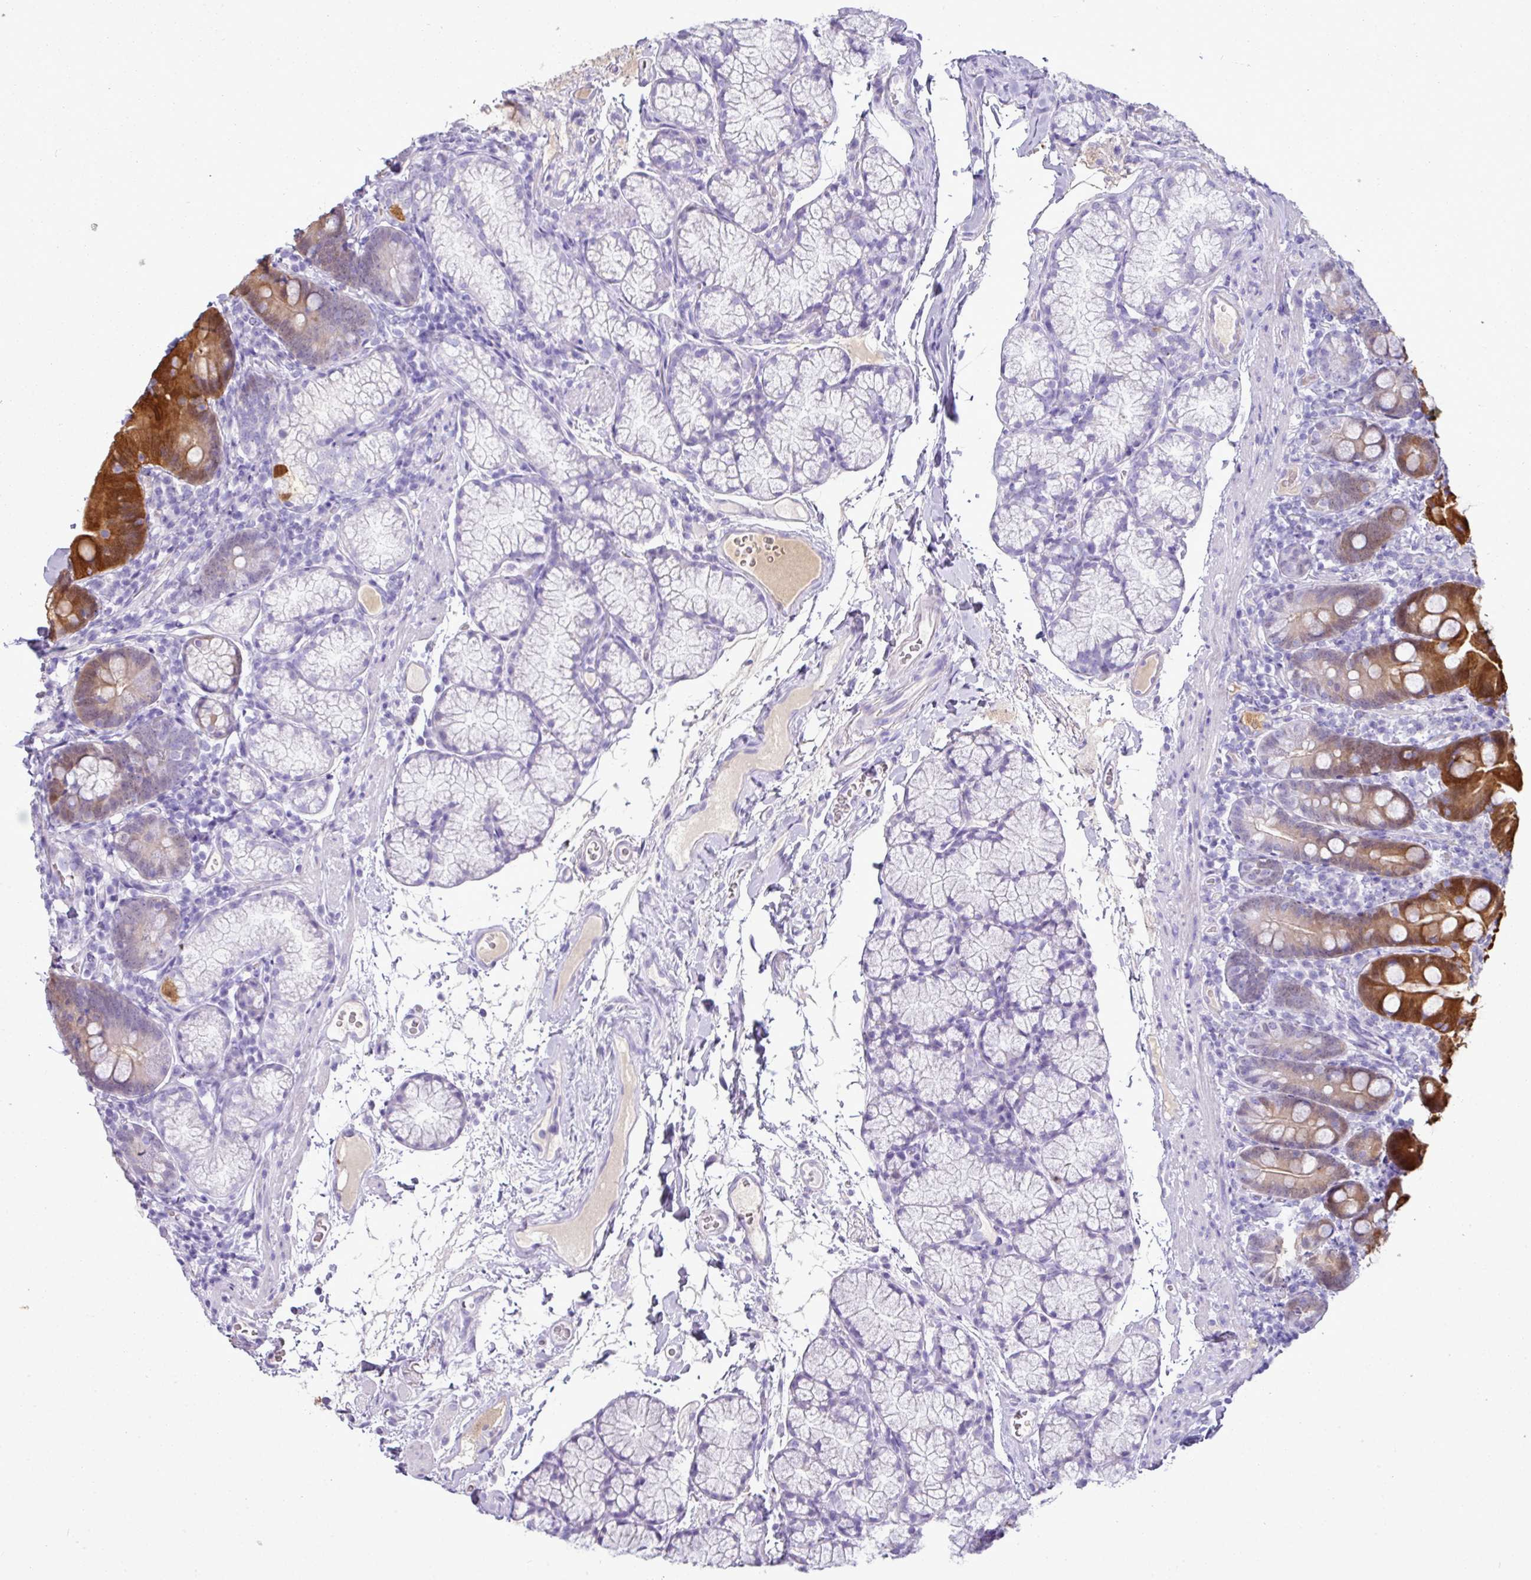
{"staining": {"intensity": "moderate", "quantity": "25%-75%", "location": "cytoplasmic/membranous,nuclear"}, "tissue": "duodenum", "cell_type": "Glandular cells", "image_type": "normal", "snomed": [{"axis": "morphology", "description": "Normal tissue, NOS"}, {"axis": "topography", "description": "Duodenum"}], "caption": "IHC photomicrograph of normal duodenum: human duodenum stained using immunohistochemistry reveals medium levels of moderate protein expression localized specifically in the cytoplasmic/membranous,nuclear of glandular cells, appearing as a cytoplasmic/membranous,nuclear brown color.", "gene": "GSTA1", "patient": {"sex": "female", "age": 67}}